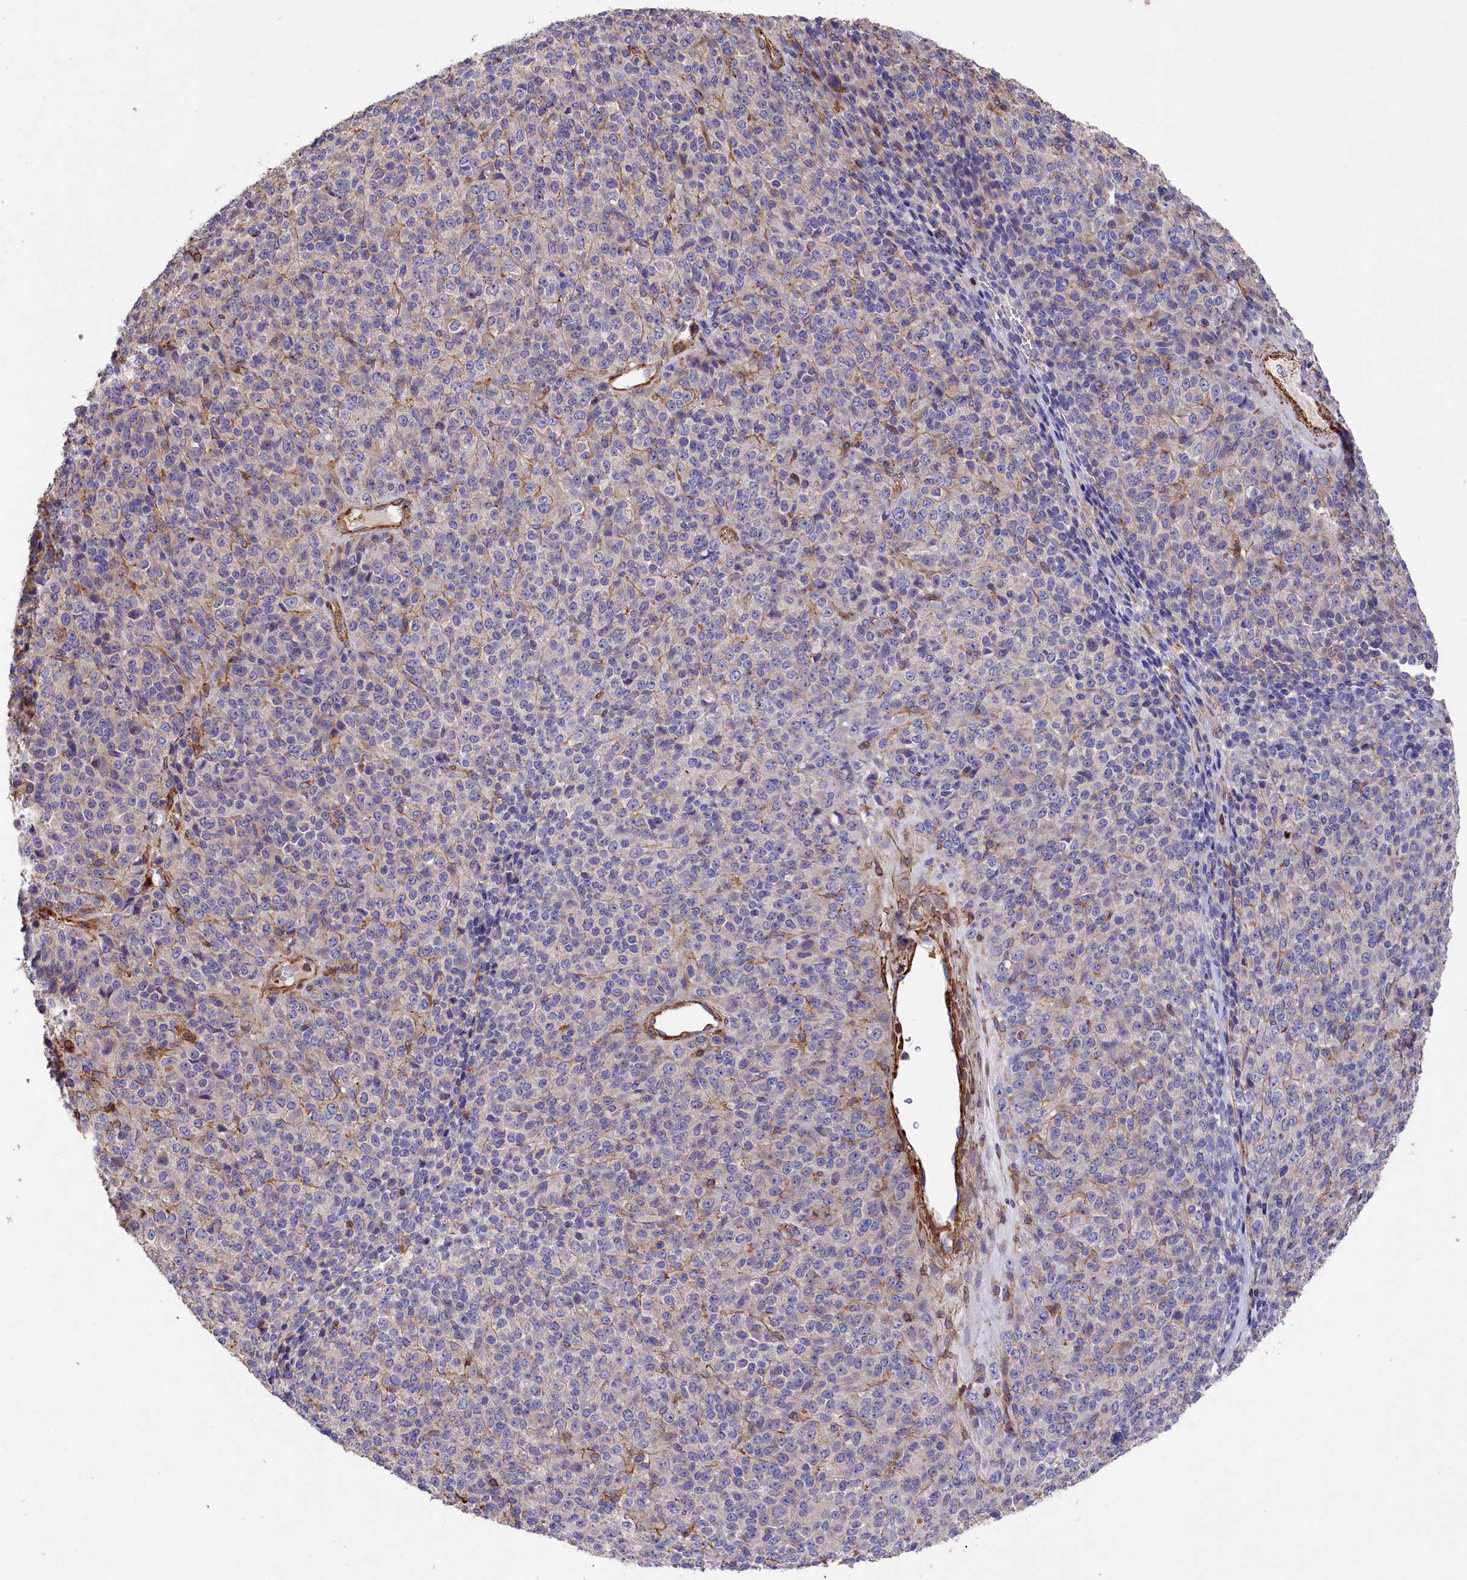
{"staining": {"intensity": "negative", "quantity": "none", "location": "none"}, "tissue": "melanoma", "cell_type": "Tumor cells", "image_type": "cancer", "snomed": [{"axis": "morphology", "description": "Malignant melanoma, Metastatic site"}, {"axis": "topography", "description": "Brain"}], "caption": "The IHC micrograph has no significant positivity in tumor cells of malignant melanoma (metastatic site) tissue.", "gene": "RAPSN", "patient": {"sex": "female", "age": 56}}